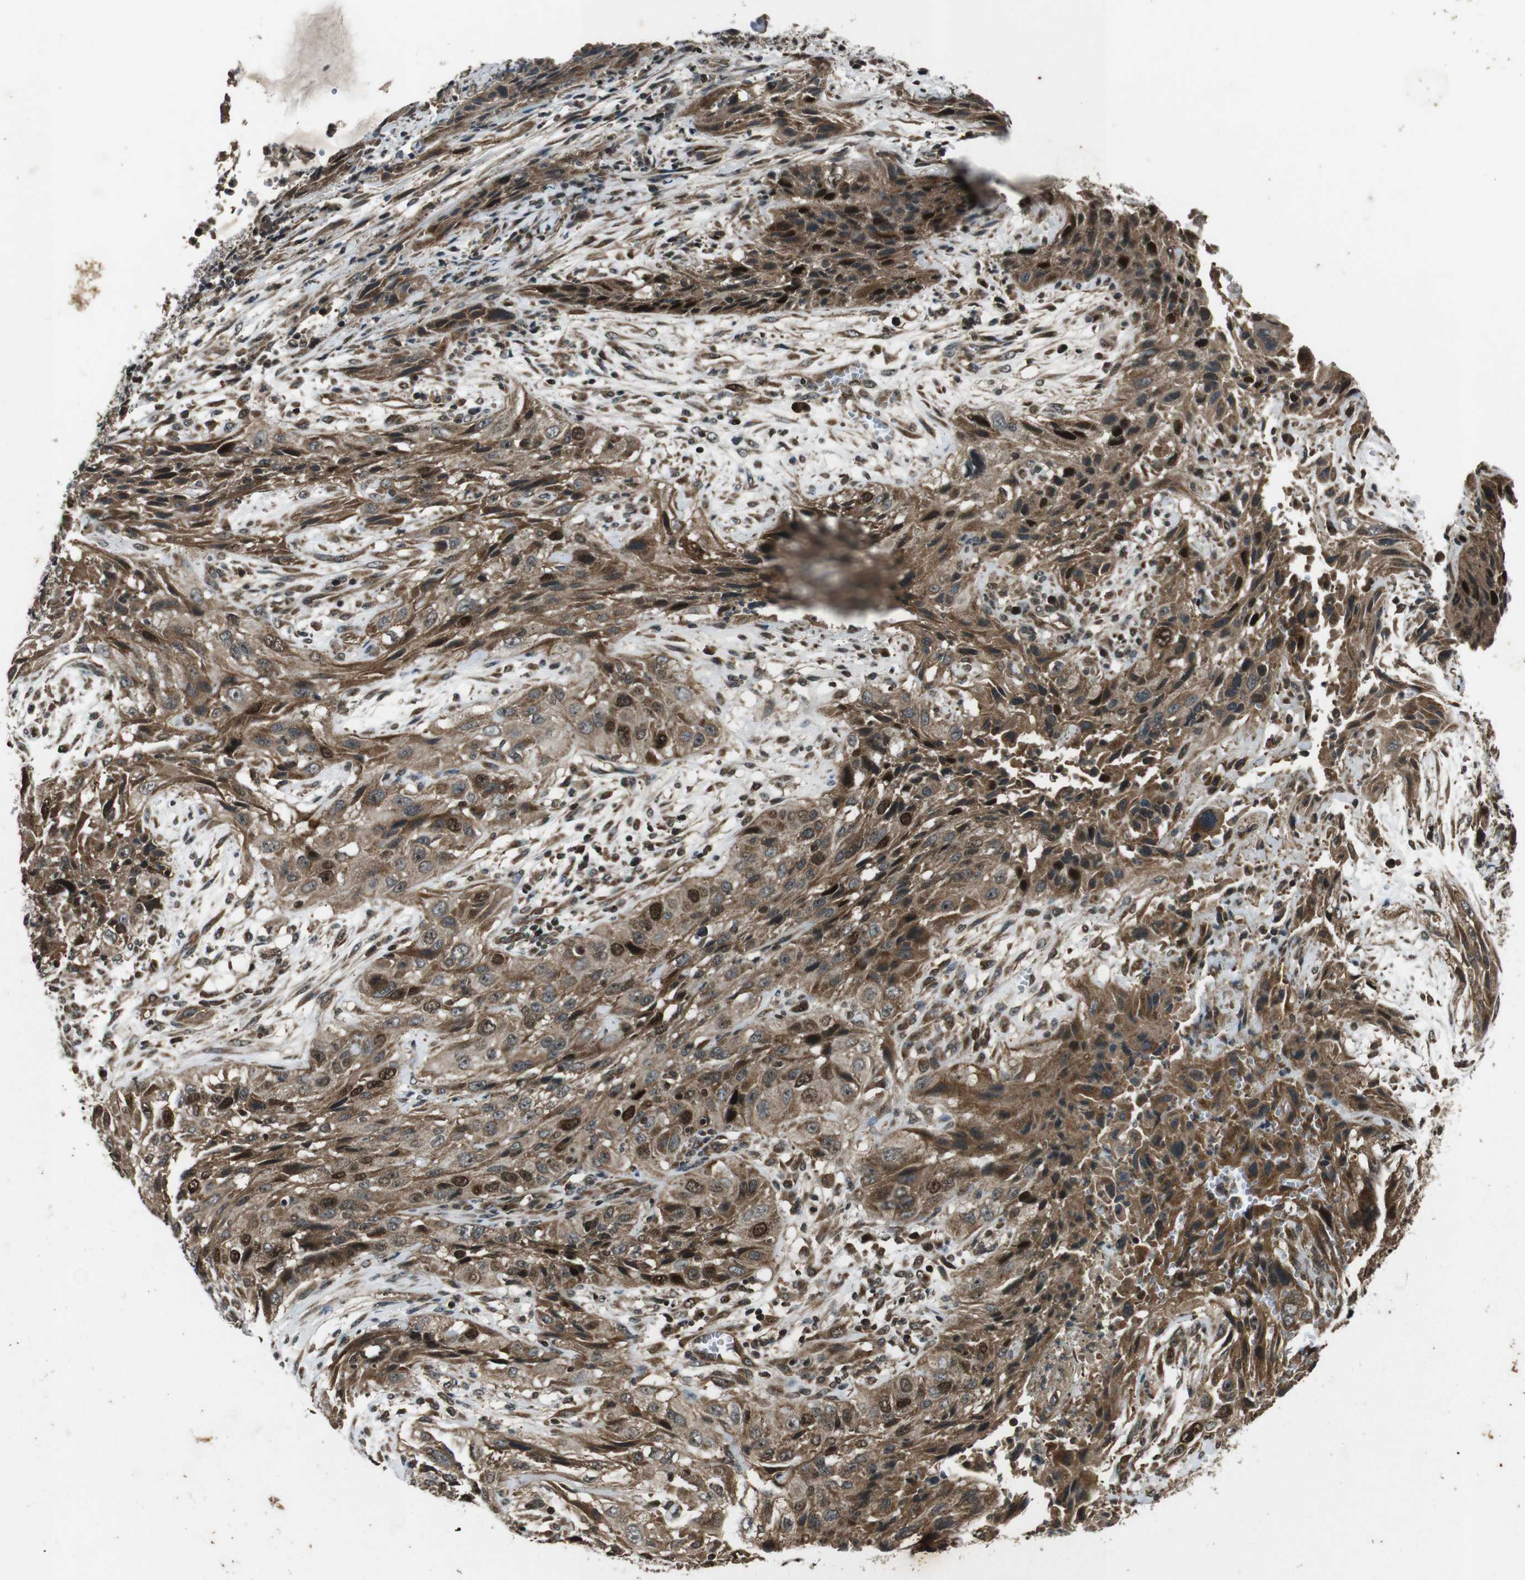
{"staining": {"intensity": "strong", "quantity": "25%-75%", "location": "cytoplasmic/membranous,nuclear"}, "tissue": "cervical cancer", "cell_type": "Tumor cells", "image_type": "cancer", "snomed": [{"axis": "morphology", "description": "Squamous cell carcinoma, NOS"}, {"axis": "topography", "description": "Cervix"}], "caption": "High-power microscopy captured an immunohistochemistry (IHC) image of cervical squamous cell carcinoma, revealing strong cytoplasmic/membranous and nuclear expression in approximately 25%-75% of tumor cells. (Brightfield microscopy of DAB IHC at high magnification).", "gene": "PLK2", "patient": {"sex": "female", "age": 32}}